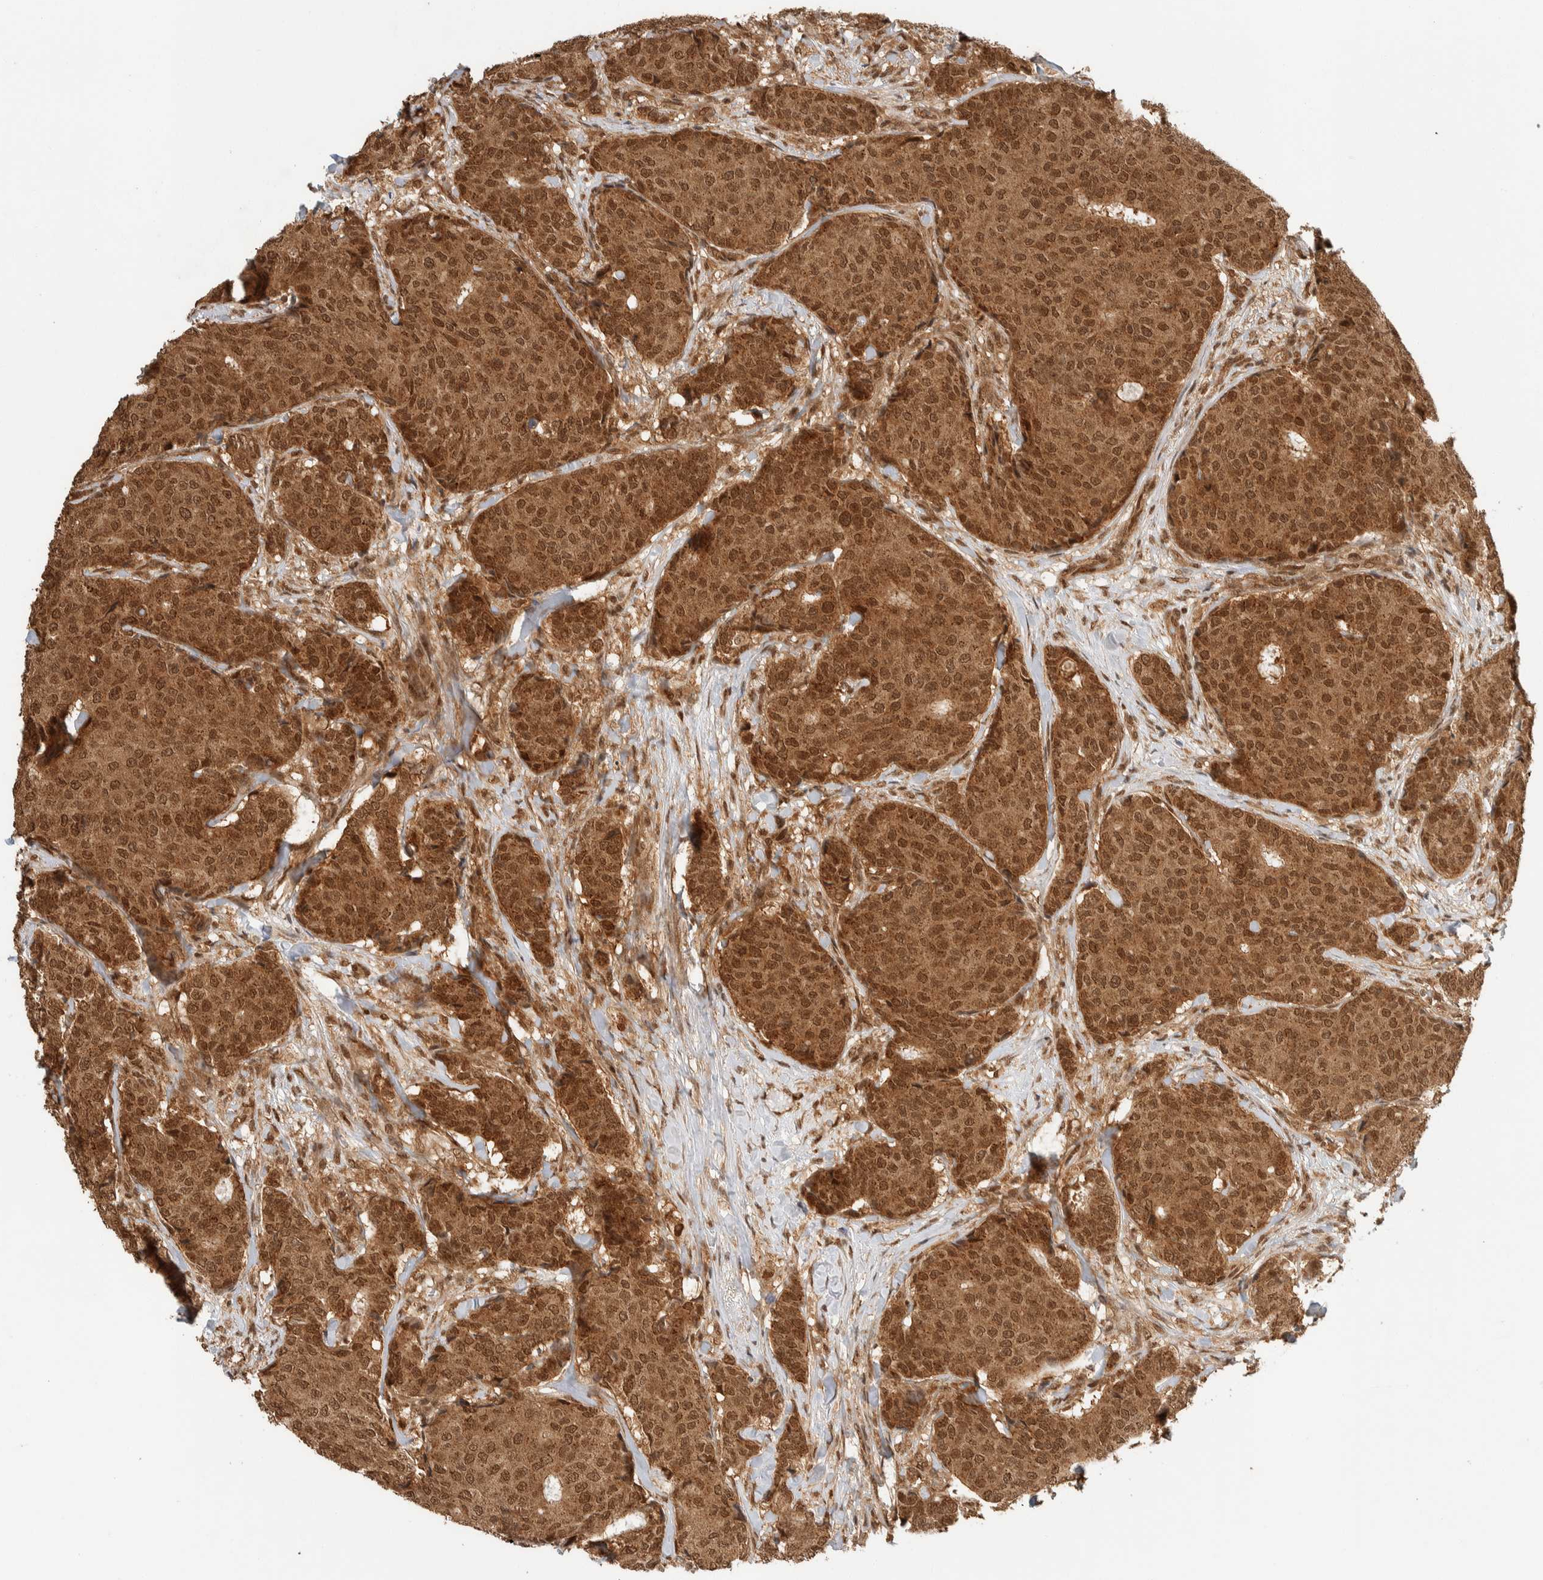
{"staining": {"intensity": "strong", "quantity": ">75%", "location": "cytoplasmic/membranous,nuclear"}, "tissue": "breast cancer", "cell_type": "Tumor cells", "image_type": "cancer", "snomed": [{"axis": "morphology", "description": "Duct carcinoma"}, {"axis": "topography", "description": "Breast"}], "caption": "This is a histology image of immunohistochemistry (IHC) staining of breast cancer, which shows strong expression in the cytoplasmic/membranous and nuclear of tumor cells.", "gene": "ZBTB2", "patient": {"sex": "female", "age": 75}}